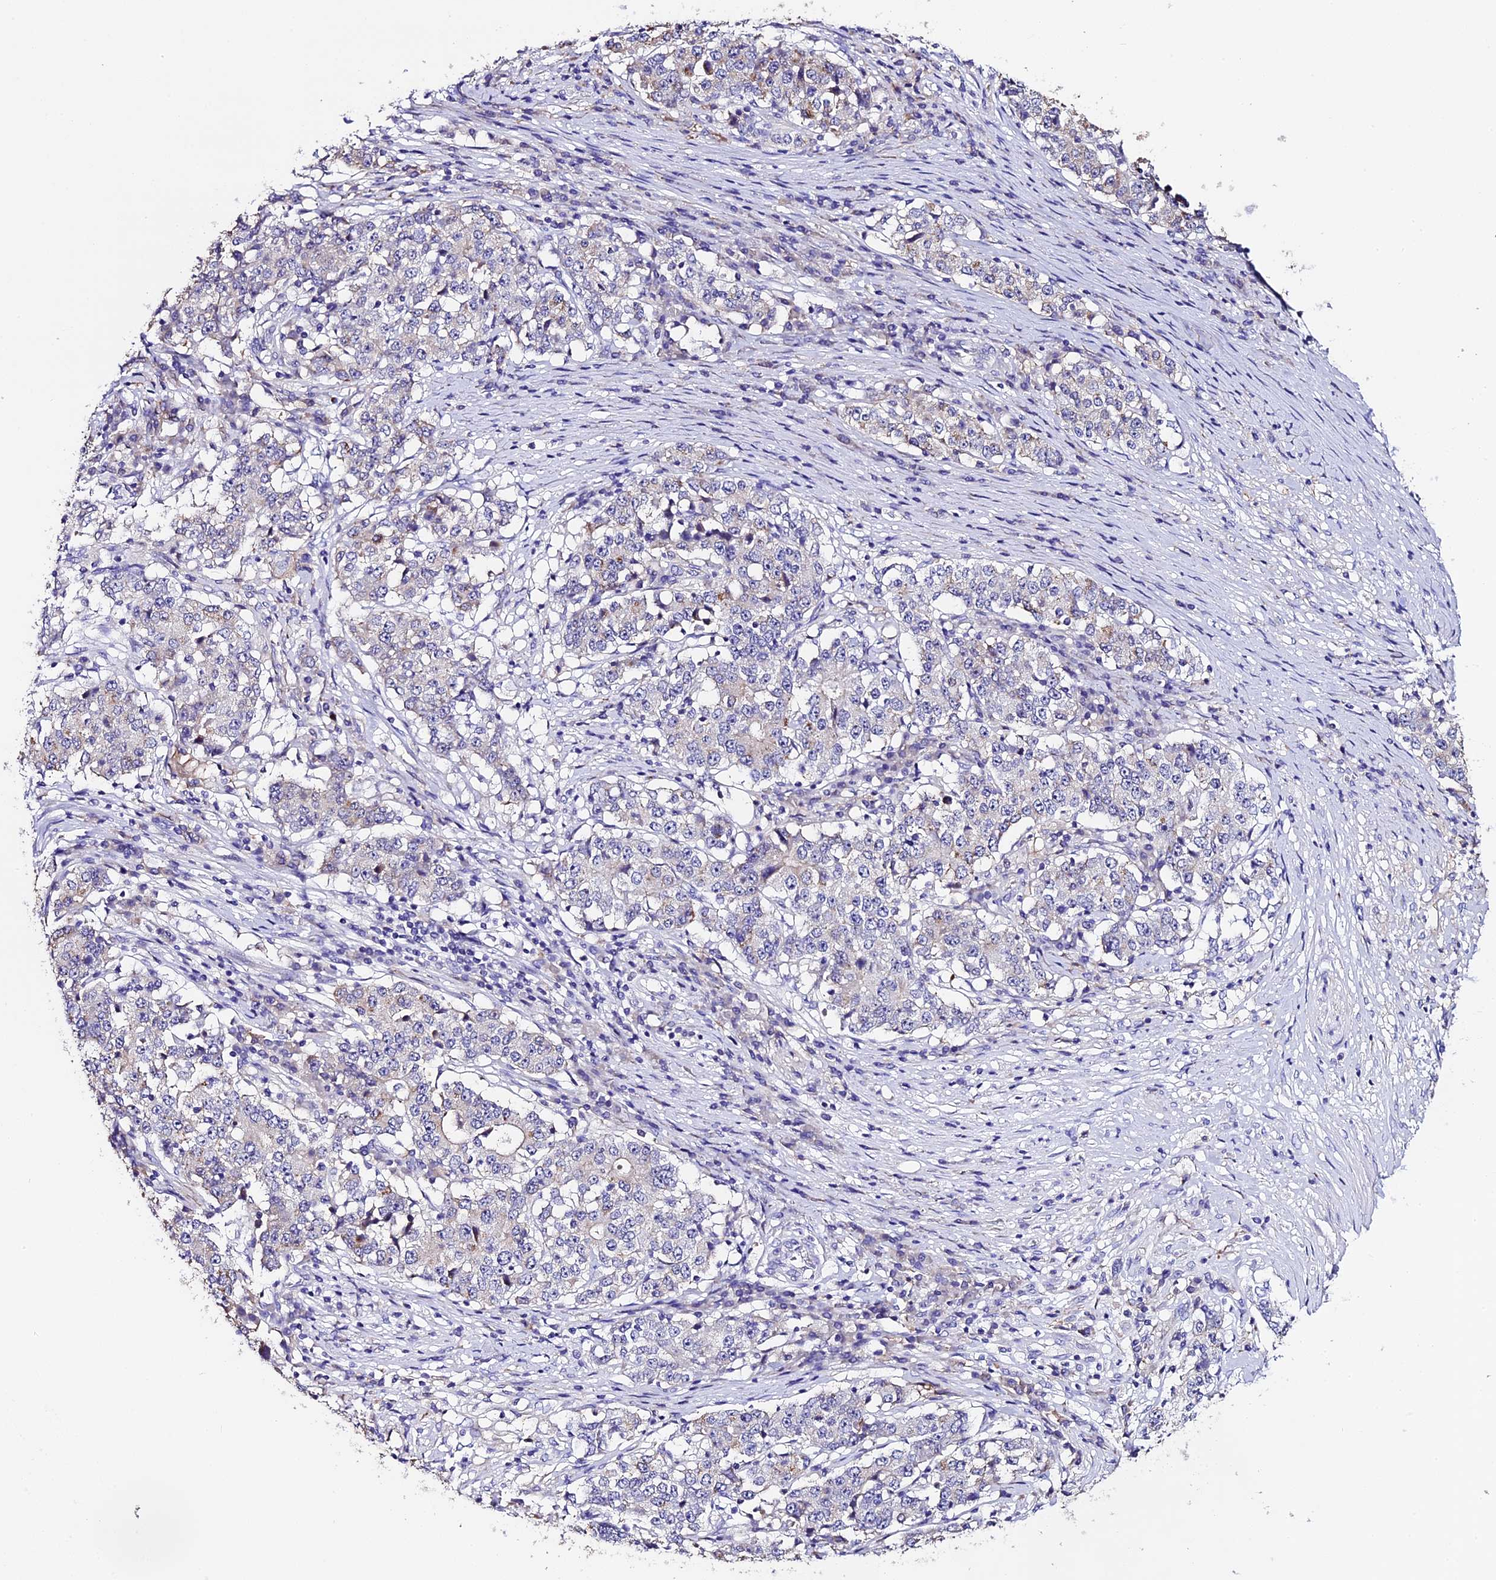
{"staining": {"intensity": "negative", "quantity": "none", "location": "none"}, "tissue": "stomach cancer", "cell_type": "Tumor cells", "image_type": "cancer", "snomed": [{"axis": "morphology", "description": "Adenocarcinoma, NOS"}, {"axis": "topography", "description": "Stomach"}], "caption": "IHC of human stomach cancer (adenocarcinoma) reveals no positivity in tumor cells.", "gene": "NOD2", "patient": {"sex": "male", "age": 59}}